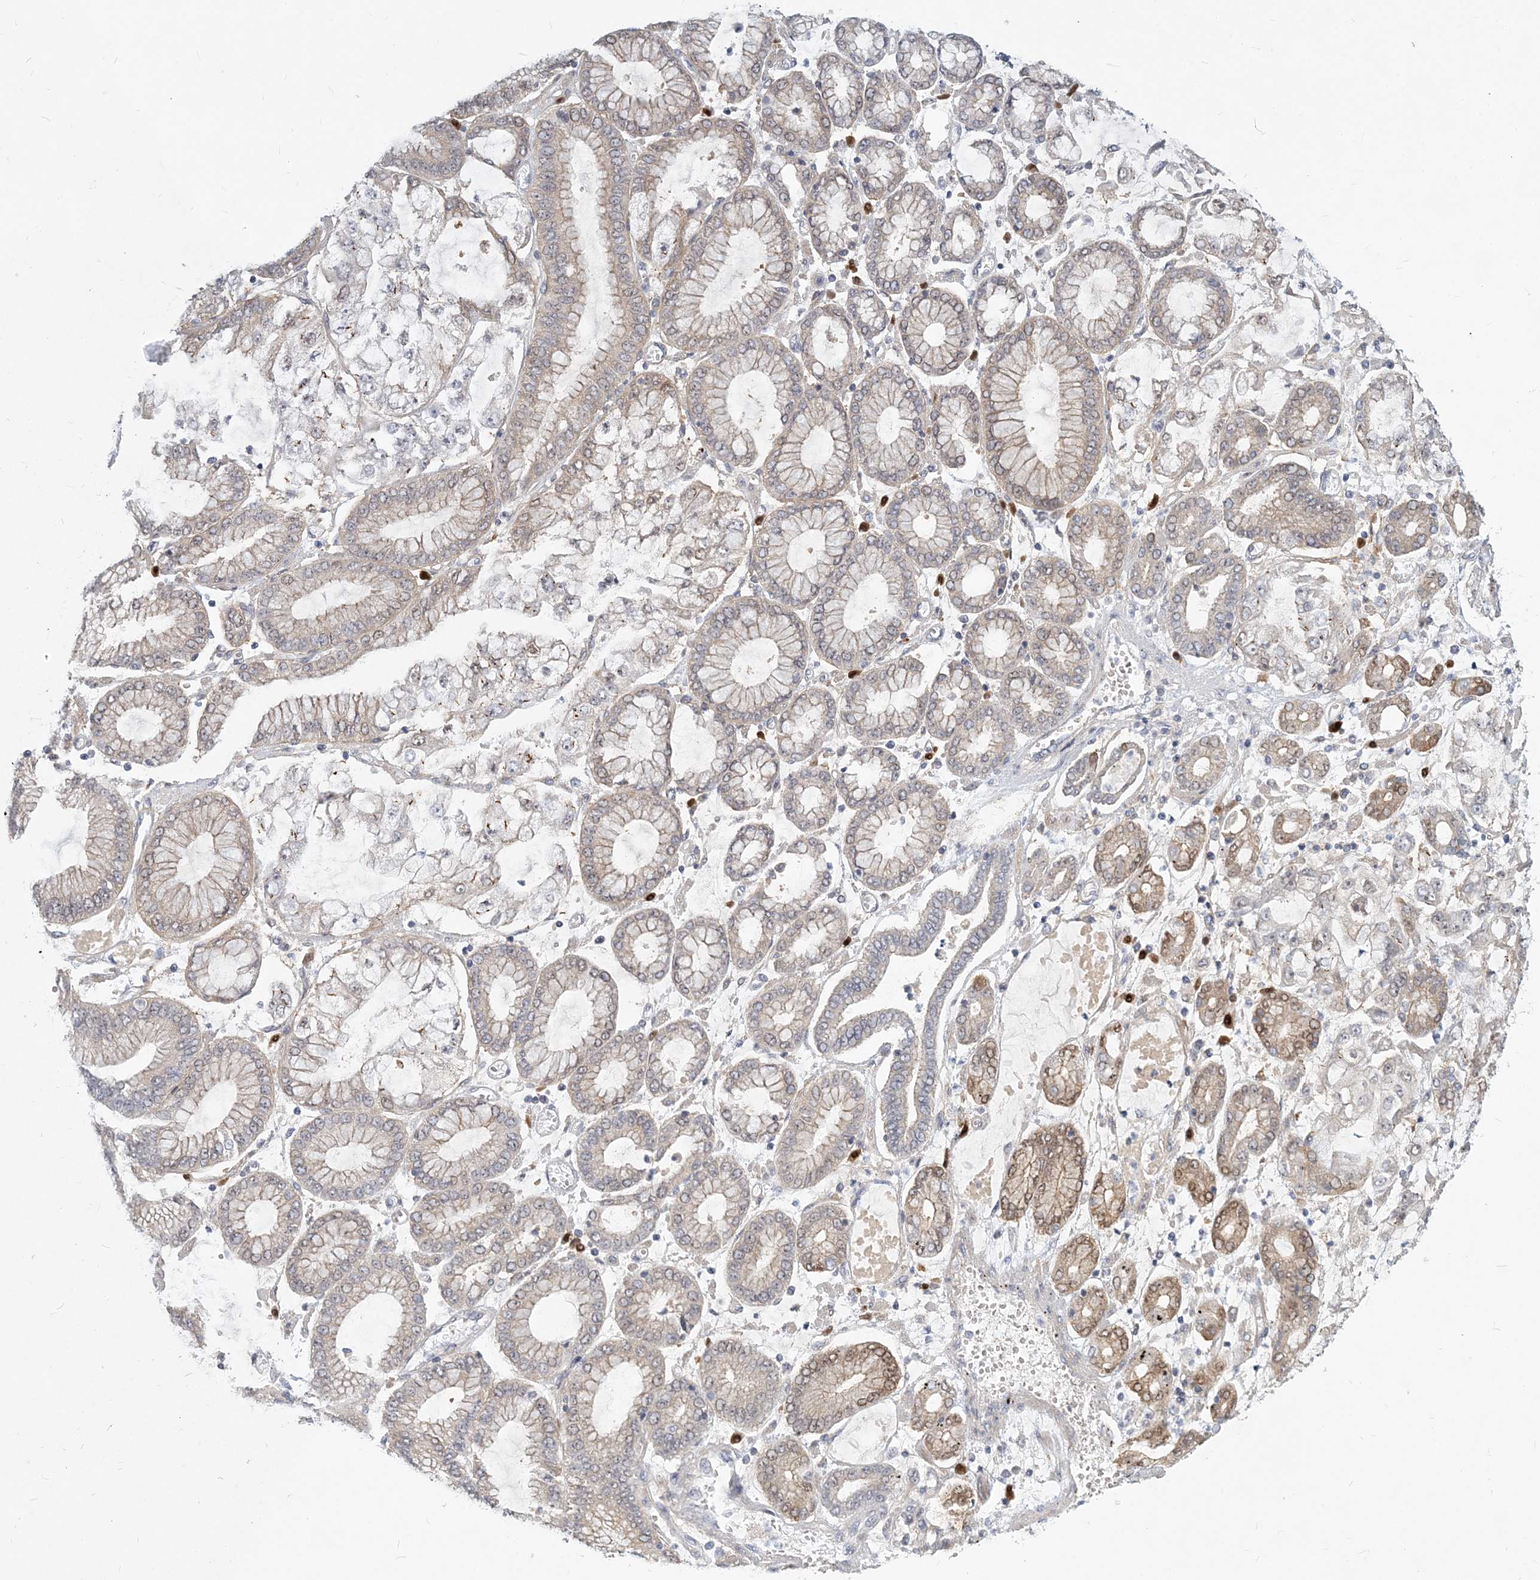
{"staining": {"intensity": "weak", "quantity": "25%-75%", "location": "cytoplasmic/membranous"}, "tissue": "stomach cancer", "cell_type": "Tumor cells", "image_type": "cancer", "snomed": [{"axis": "morphology", "description": "Adenocarcinoma, NOS"}, {"axis": "topography", "description": "Stomach"}], "caption": "The histopathology image displays staining of stomach cancer (adenocarcinoma), revealing weak cytoplasmic/membranous protein staining (brown color) within tumor cells.", "gene": "GMPPA", "patient": {"sex": "male", "age": 76}}